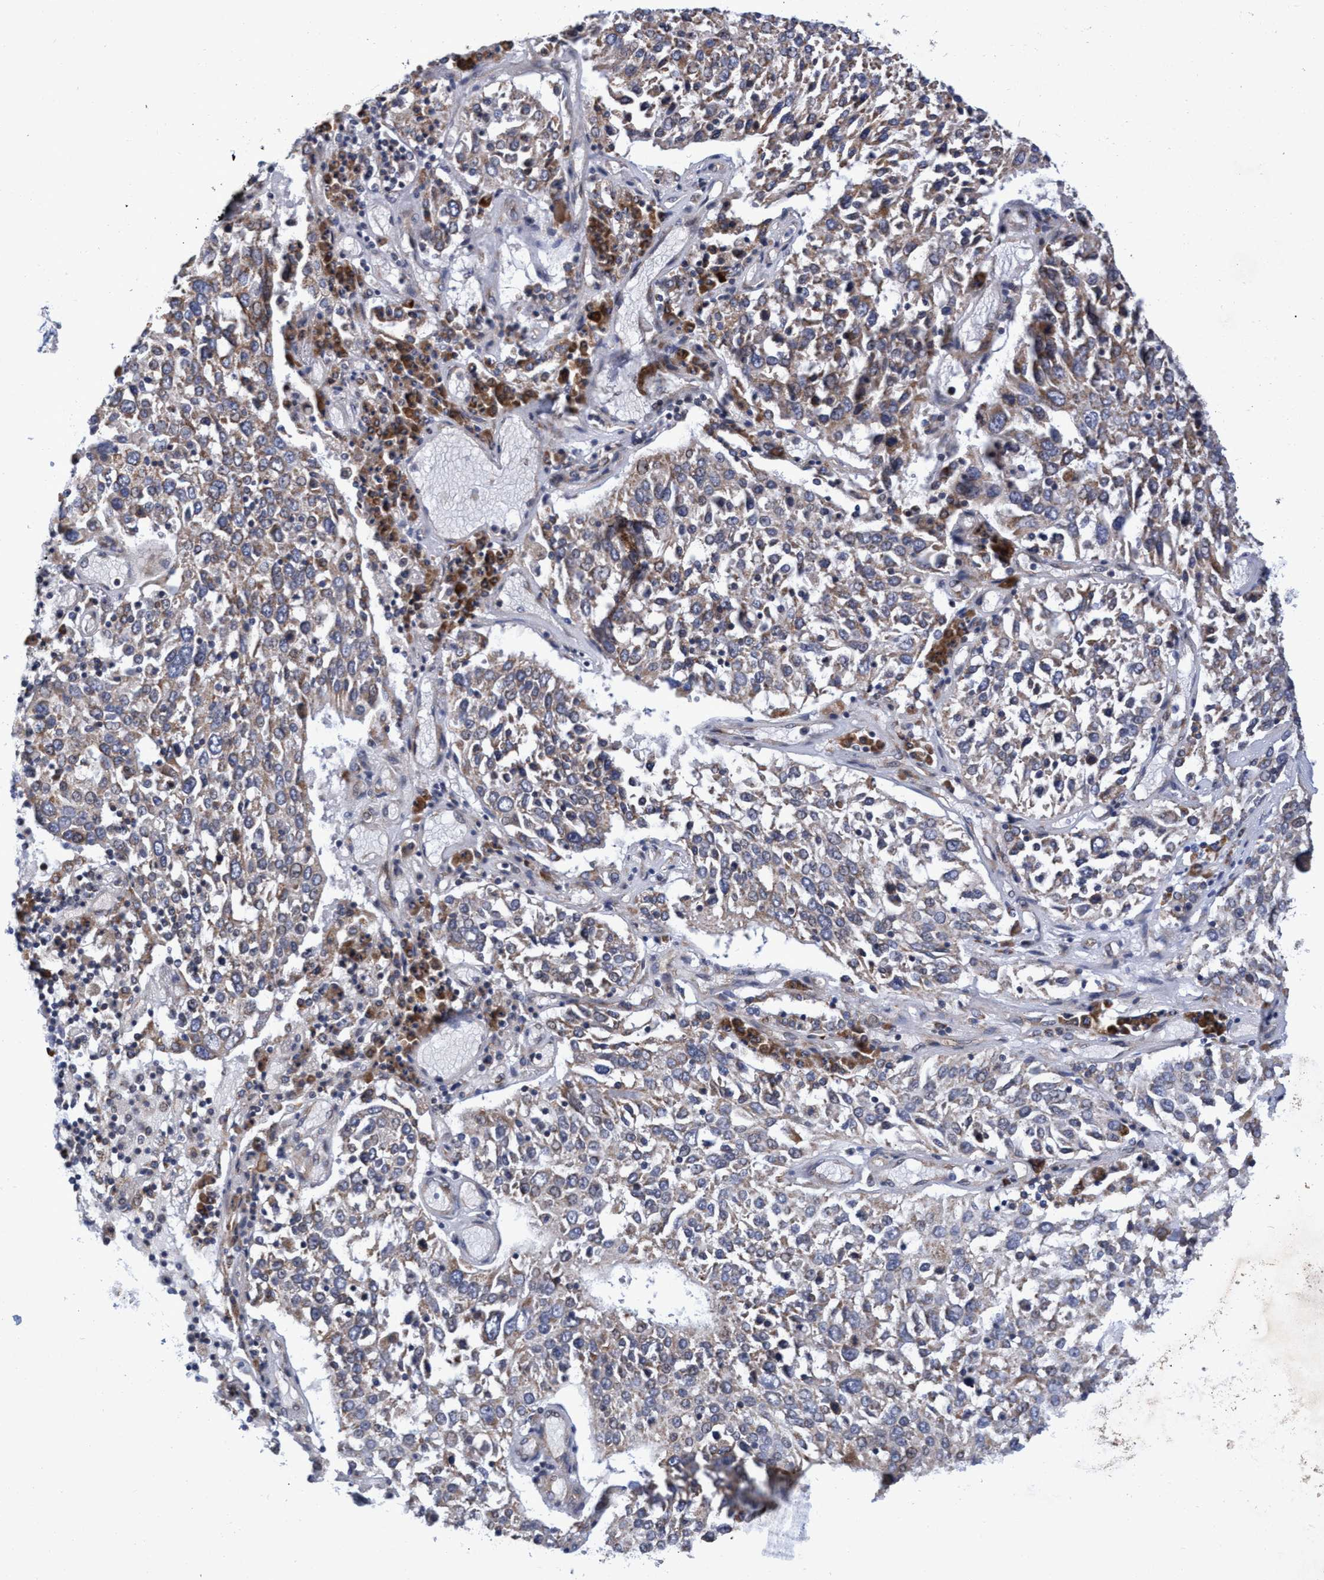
{"staining": {"intensity": "weak", "quantity": "25%-75%", "location": "cytoplasmic/membranous"}, "tissue": "lung cancer", "cell_type": "Tumor cells", "image_type": "cancer", "snomed": [{"axis": "morphology", "description": "Squamous cell carcinoma, NOS"}, {"axis": "topography", "description": "Lung"}], "caption": "An image of lung cancer (squamous cell carcinoma) stained for a protein displays weak cytoplasmic/membranous brown staining in tumor cells.", "gene": "NAT16", "patient": {"sex": "male", "age": 65}}